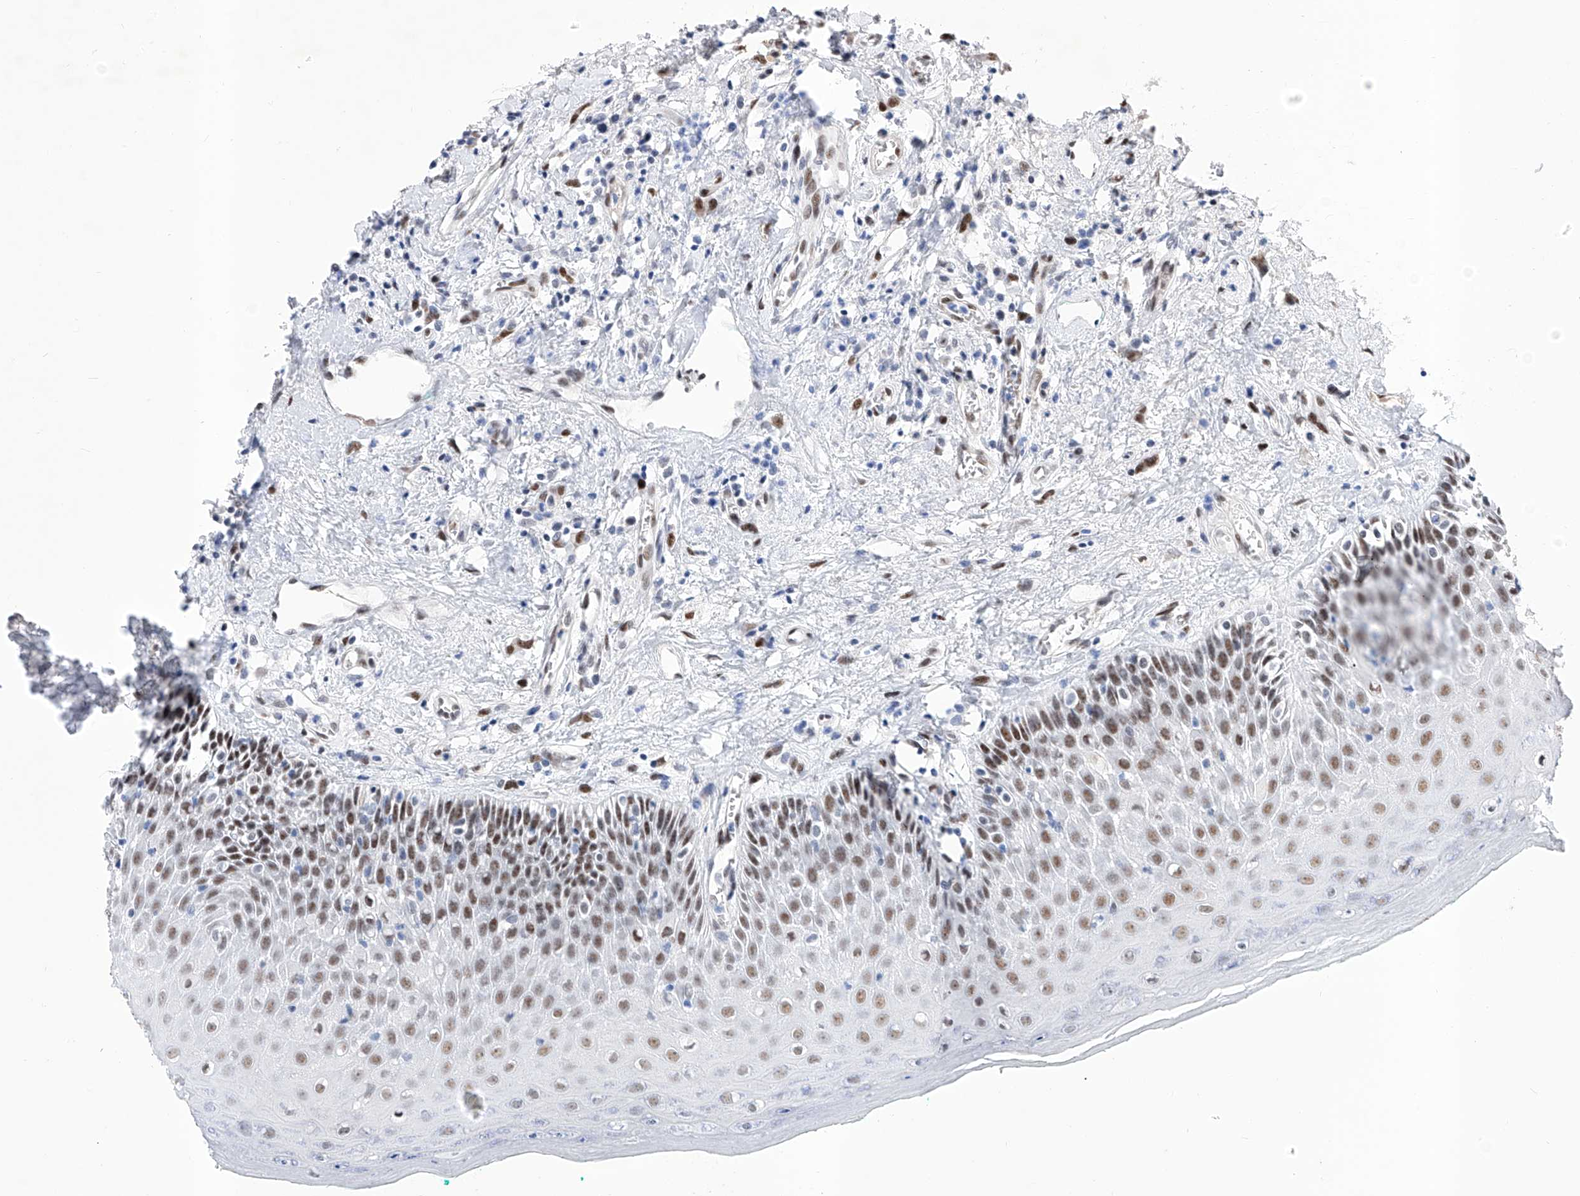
{"staining": {"intensity": "moderate", "quantity": "25%-75%", "location": "cytoplasmic/membranous,nuclear"}, "tissue": "oral mucosa", "cell_type": "Squamous epithelial cells", "image_type": "normal", "snomed": [{"axis": "morphology", "description": "Normal tissue, NOS"}, {"axis": "topography", "description": "Oral tissue"}], "caption": "Oral mucosa stained for a protein (brown) demonstrates moderate cytoplasmic/membranous,nuclear positive positivity in approximately 25%-75% of squamous epithelial cells.", "gene": "ATN1", "patient": {"sex": "female", "age": 70}}